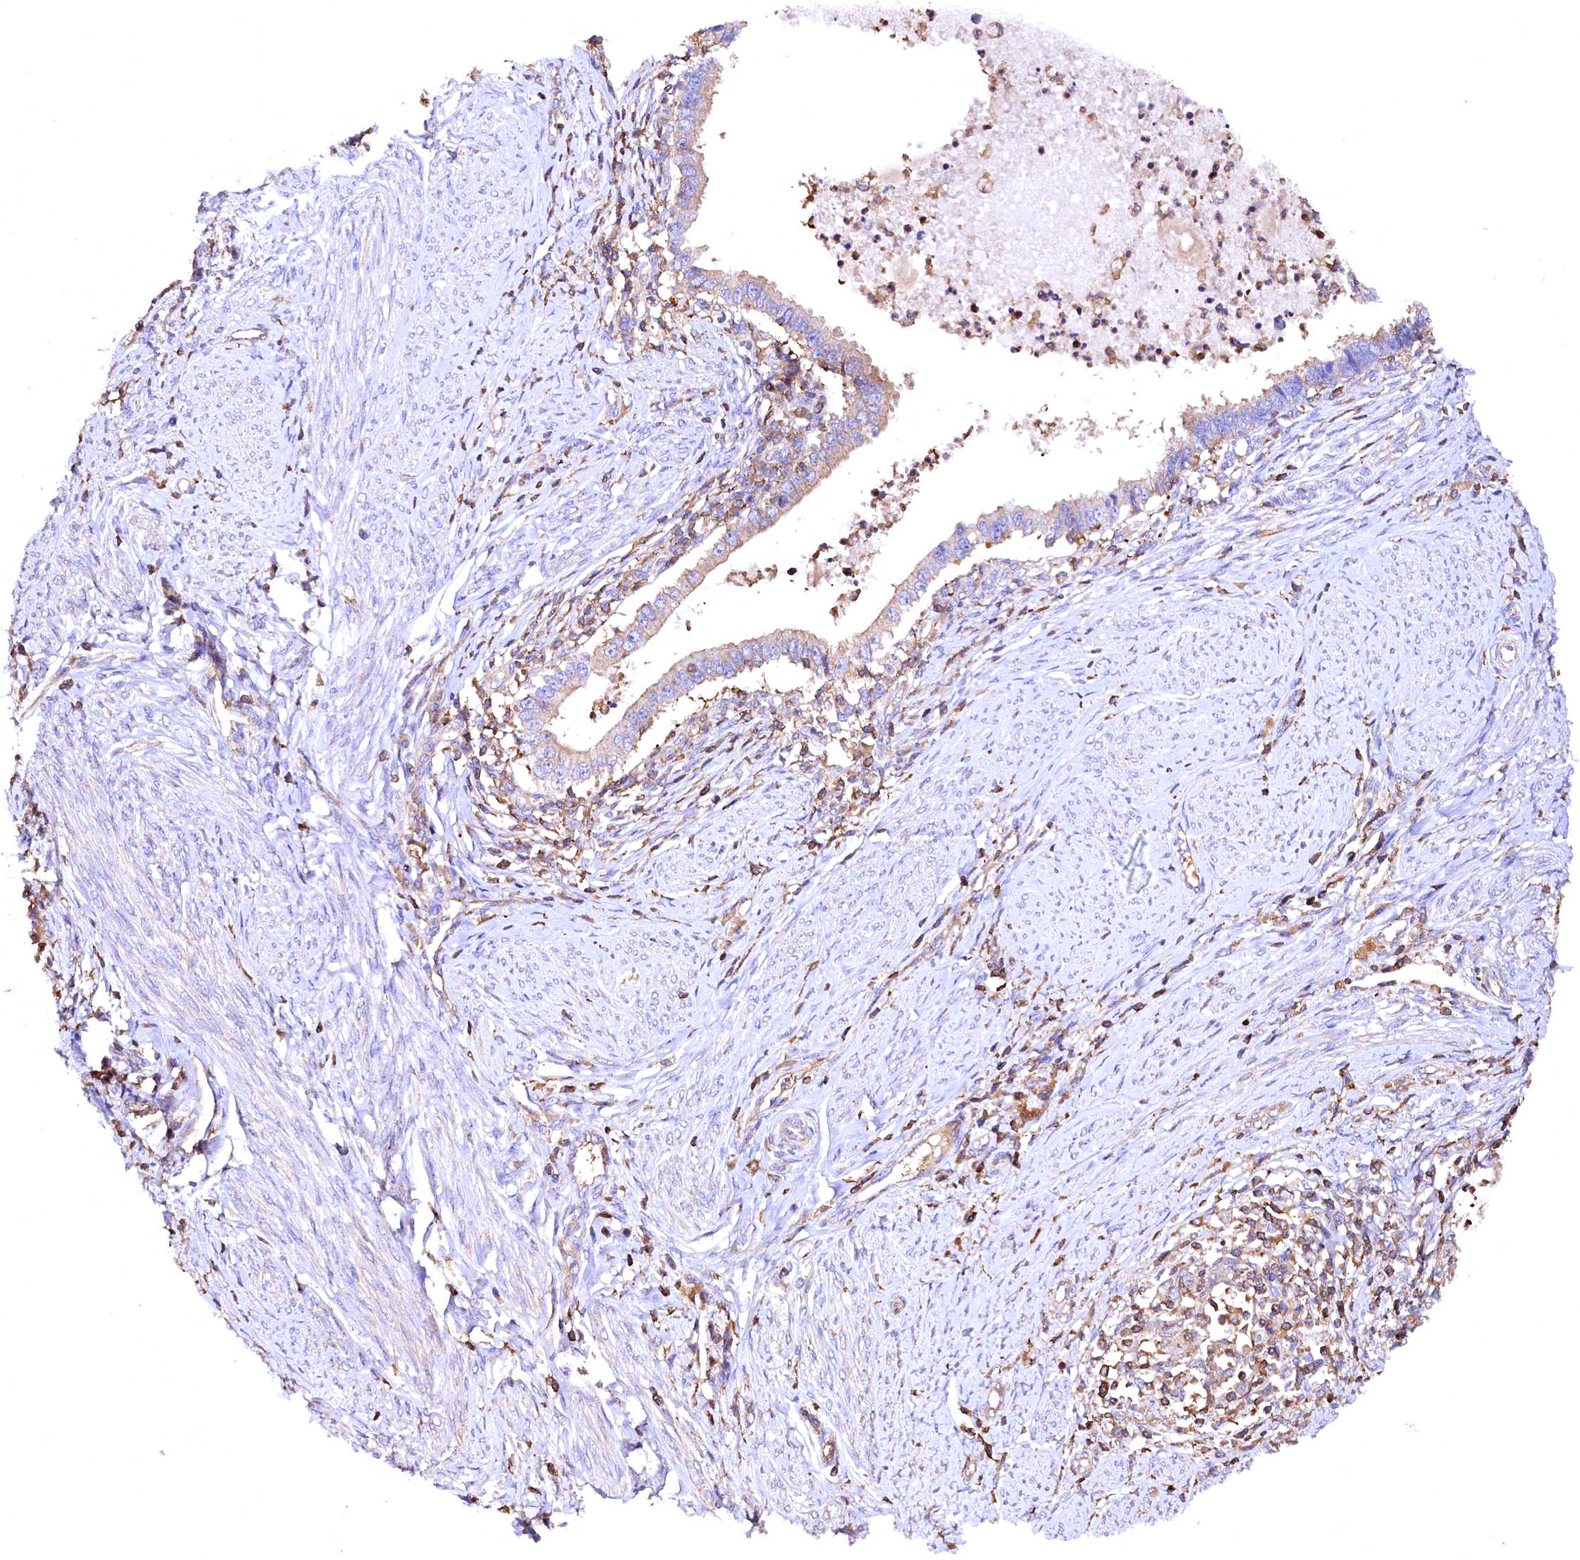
{"staining": {"intensity": "weak", "quantity": "25%-75%", "location": "cytoplasmic/membranous"}, "tissue": "cervical cancer", "cell_type": "Tumor cells", "image_type": "cancer", "snomed": [{"axis": "morphology", "description": "Adenocarcinoma, NOS"}, {"axis": "topography", "description": "Cervix"}], "caption": "Protein expression analysis of cervical cancer demonstrates weak cytoplasmic/membranous positivity in about 25%-75% of tumor cells.", "gene": "RARS2", "patient": {"sex": "female", "age": 36}}